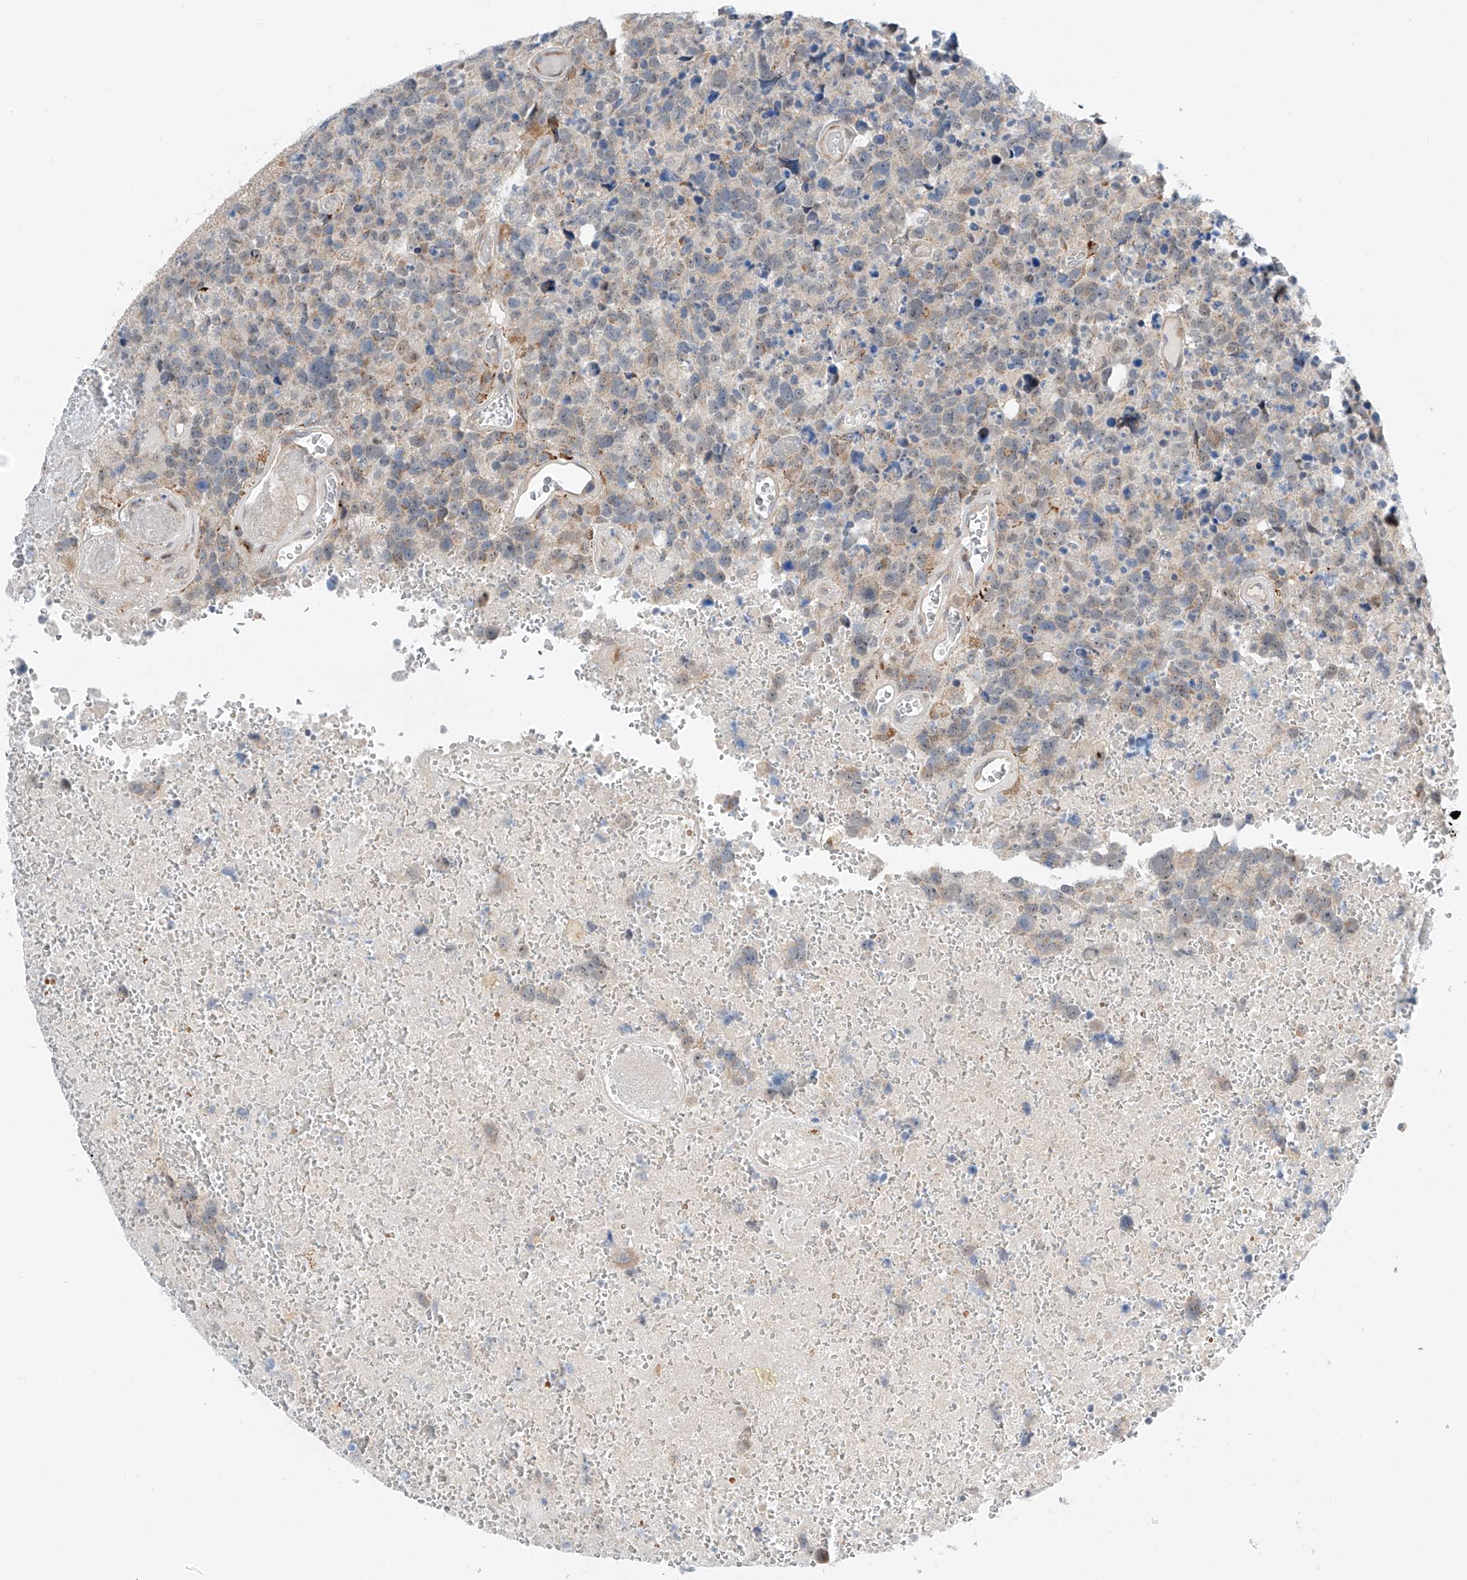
{"staining": {"intensity": "weak", "quantity": "<25%", "location": "cytoplasmic/membranous"}, "tissue": "glioma", "cell_type": "Tumor cells", "image_type": "cancer", "snomed": [{"axis": "morphology", "description": "Glioma, malignant, High grade"}, {"axis": "topography", "description": "Brain"}], "caption": "There is no significant positivity in tumor cells of glioma.", "gene": "CLDND1", "patient": {"sex": "male", "age": 69}}